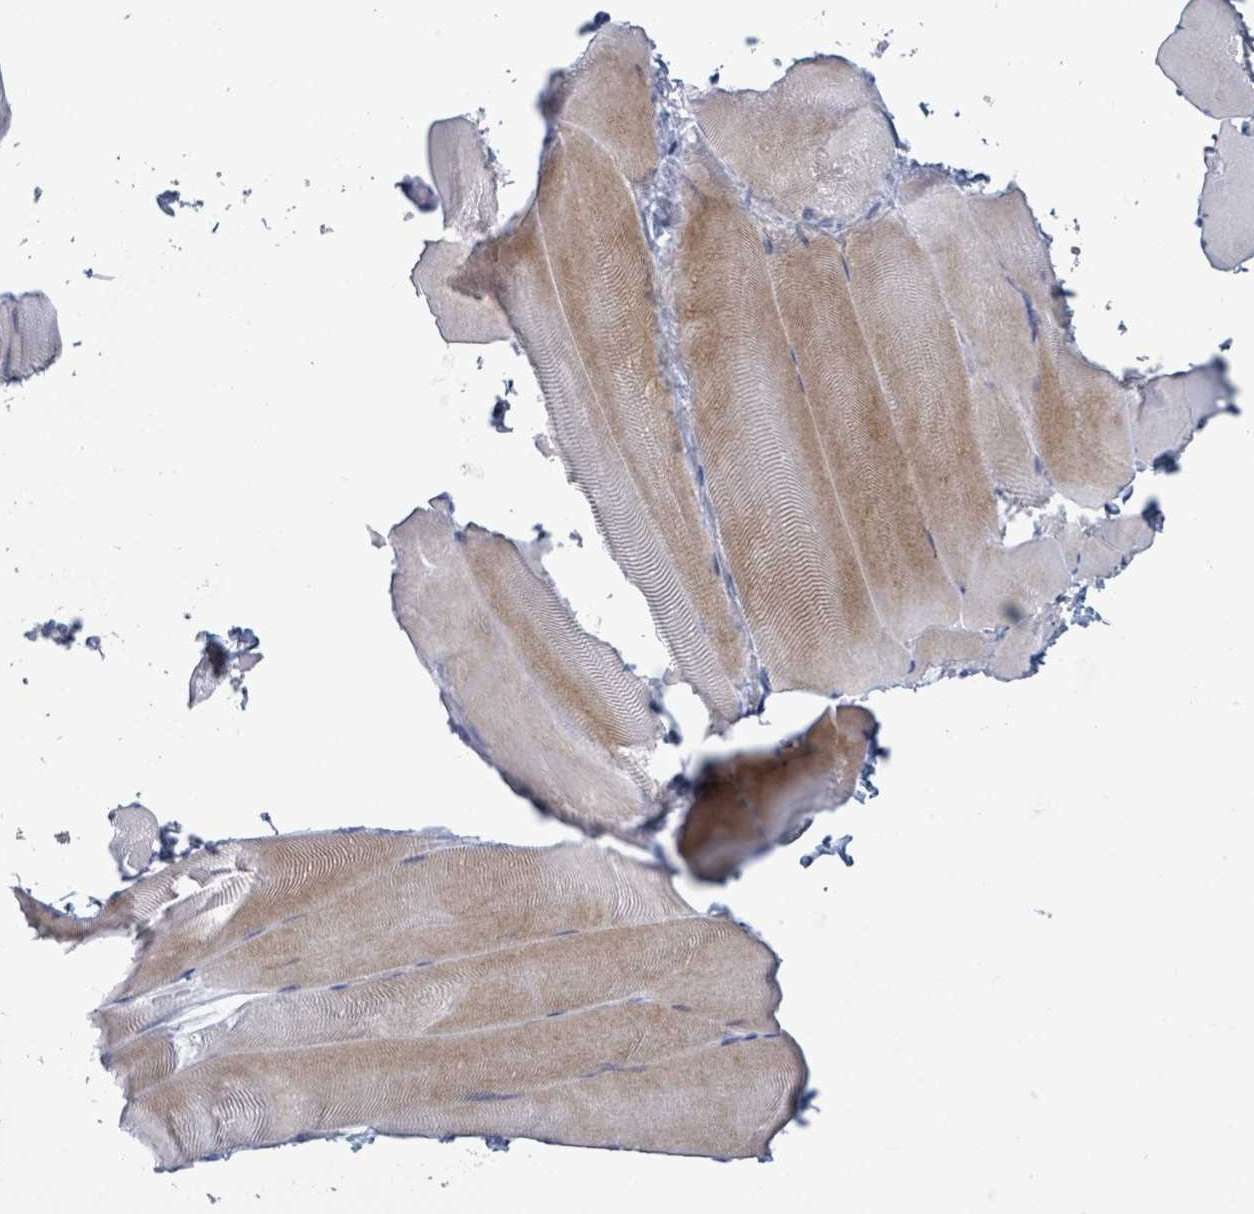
{"staining": {"intensity": "moderate", "quantity": "25%-75%", "location": "cytoplasmic/membranous"}, "tissue": "skeletal muscle", "cell_type": "Myocytes", "image_type": "normal", "snomed": [{"axis": "morphology", "description": "Normal tissue, NOS"}, {"axis": "topography", "description": "Skeletal muscle"}], "caption": "Myocytes demonstrate medium levels of moderate cytoplasmic/membranous expression in approximately 25%-75% of cells in unremarkable skeletal muscle.", "gene": "ZNF771", "patient": {"sex": "female", "age": 64}}